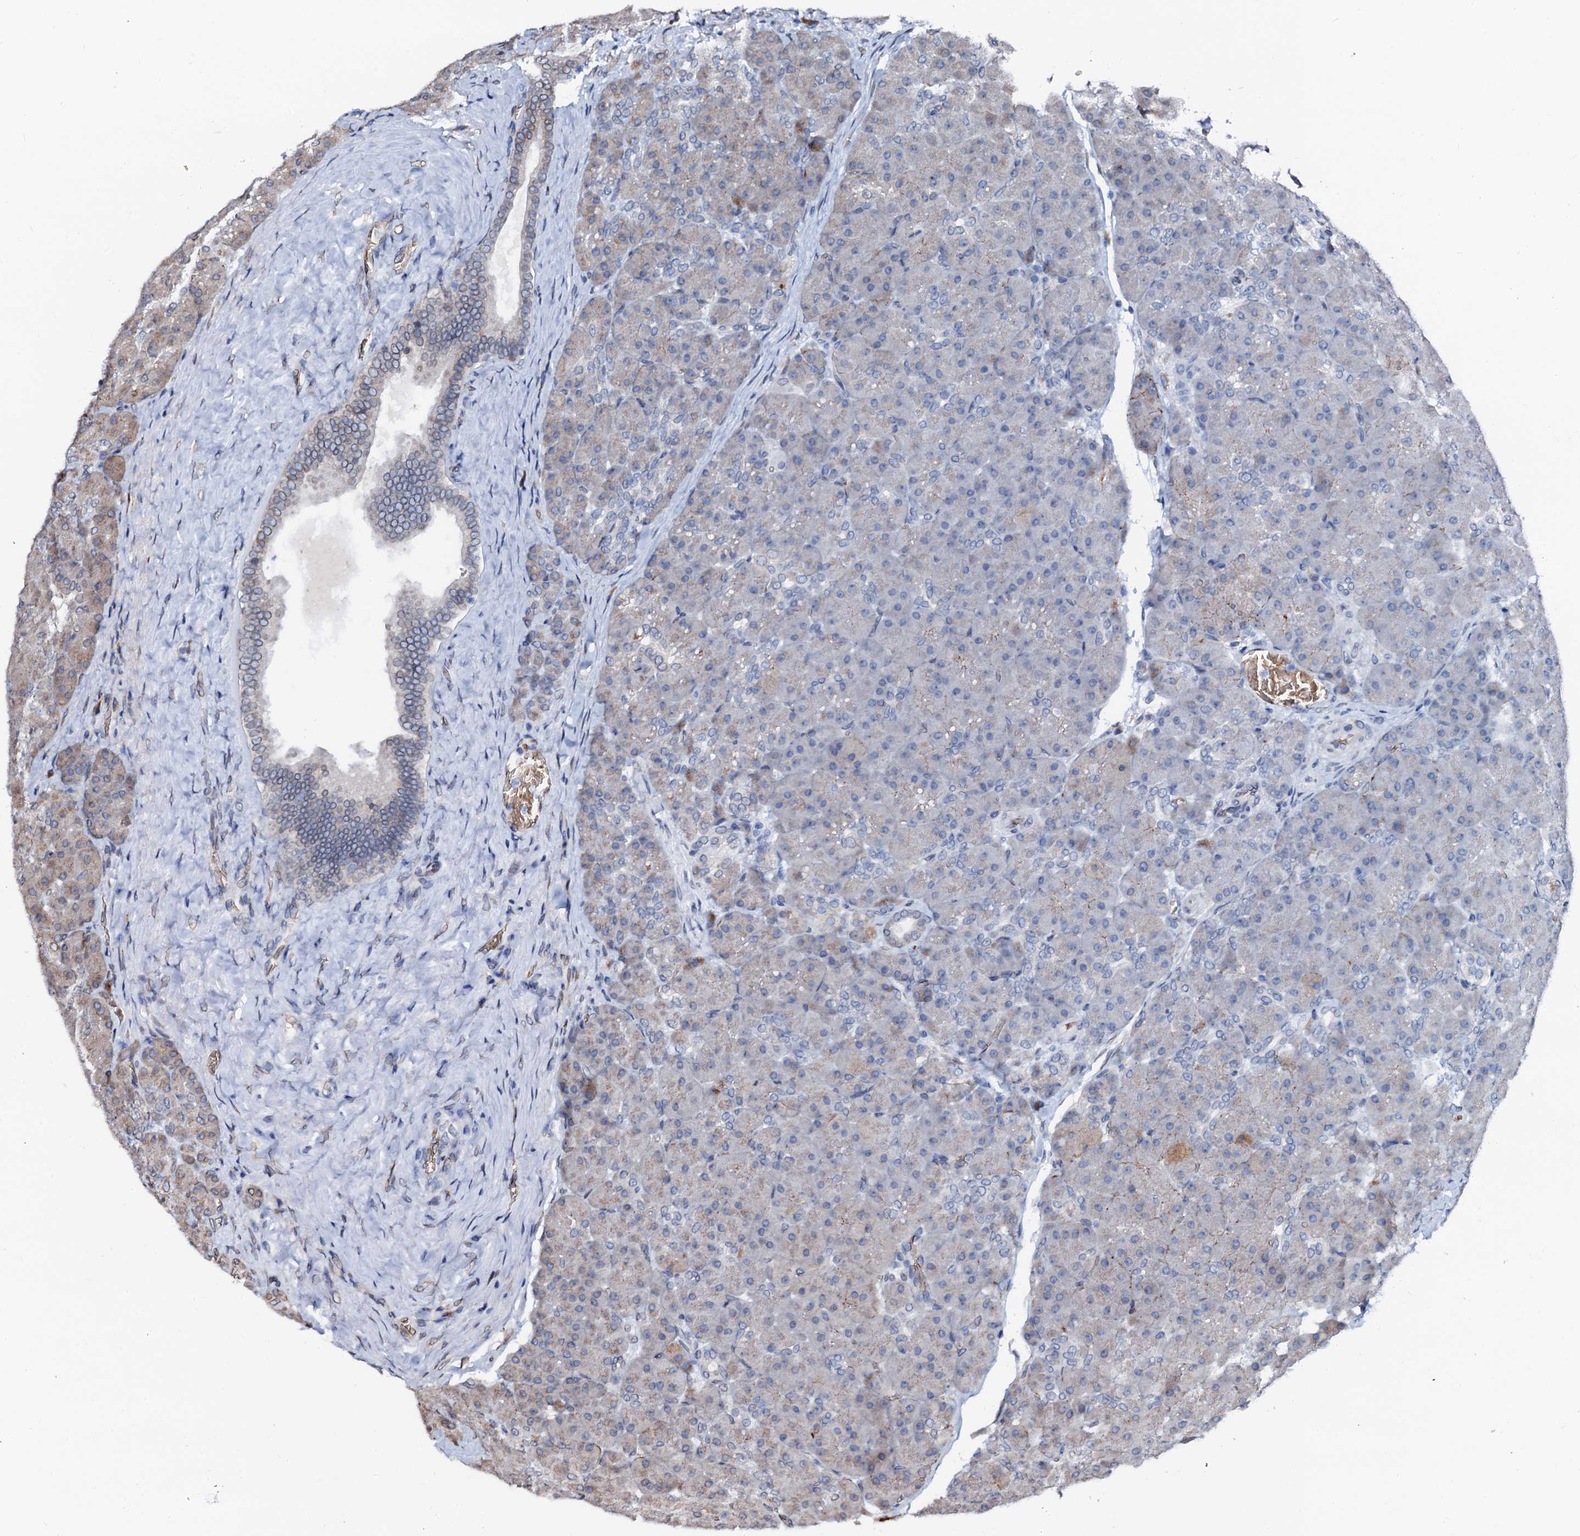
{"staining": {"intensity": "strong", "quantity": "<25%", "location": "cytoplasmic/membranous"}, "tissue": "pancreas", "cell_type": "Exocrine glandular cells", "image_type": "normal", "snomed": [{"axis": "morphology", "description": "Normal tissue, NOS"}, {"axis": "topography", "description": "Pancreas"}], "caption": "Human pancreas stained with a brown dye shows strong cytoplasmic/membranous positive expression in about <25% of exocrine glandular cells.", "gene": "NRP2", "patient": {"sex": "male", "age": 66}}